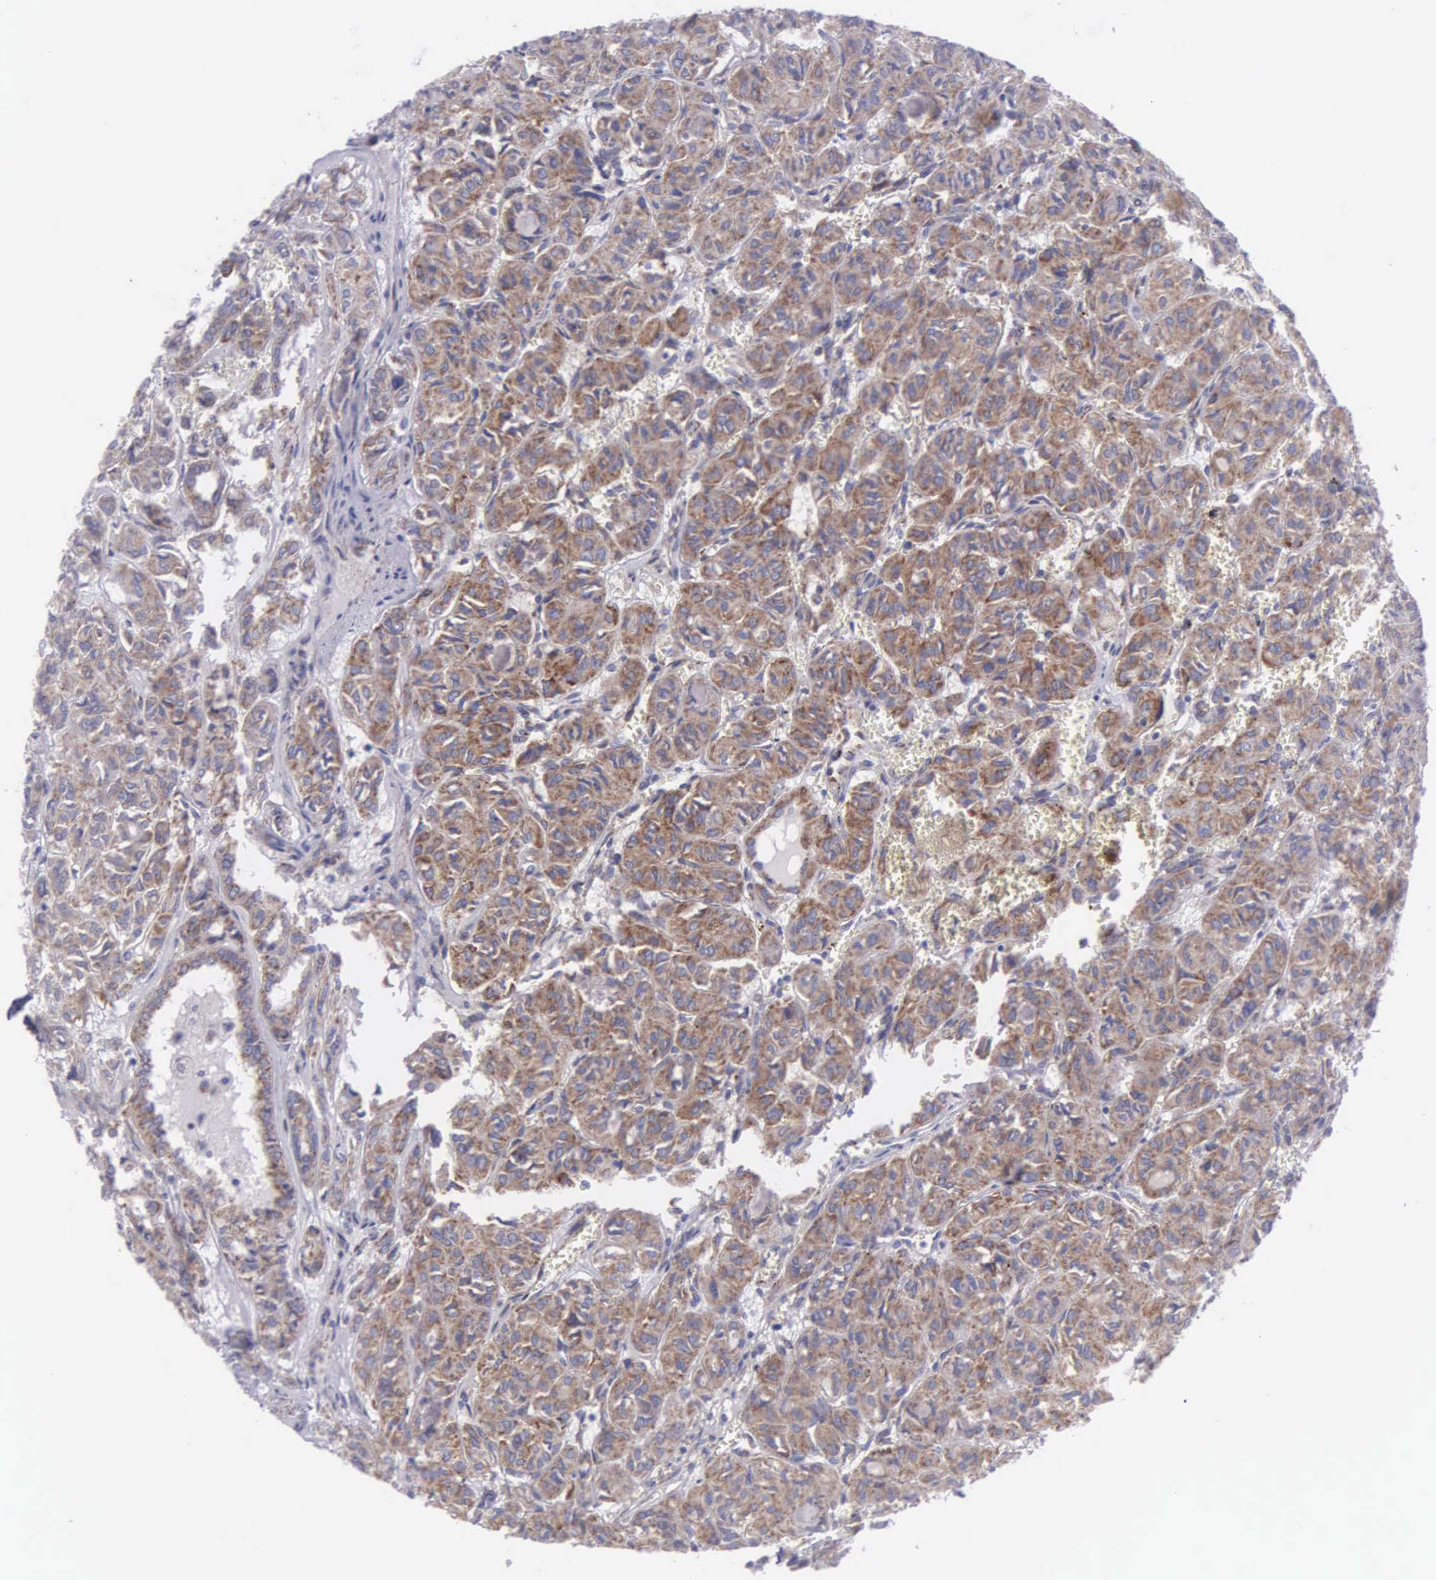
{"staining": {"intensity": "moderate", "quantity": ">75%", "location": "cytoplasmic/membranous"}, "tissue": "thyroid cancer", "cell_type": "Tumor cells", "image_type": "cancer", "snomed": [{"axis": "morphology", "description": "Follicular adenoma carcinoma, NOS"}, {"axis": "topography", "description": "Thyroid gland"}], "caption": "Protein analysis of thyroid cancer (follicular adenoma carcinoma) tissue shows moderate cytoplasmic/membranous expression in approximately >75% of tumor cells.", "gene": "SYNJ2BP", "patient": {"sex": "female", "age": 71}}